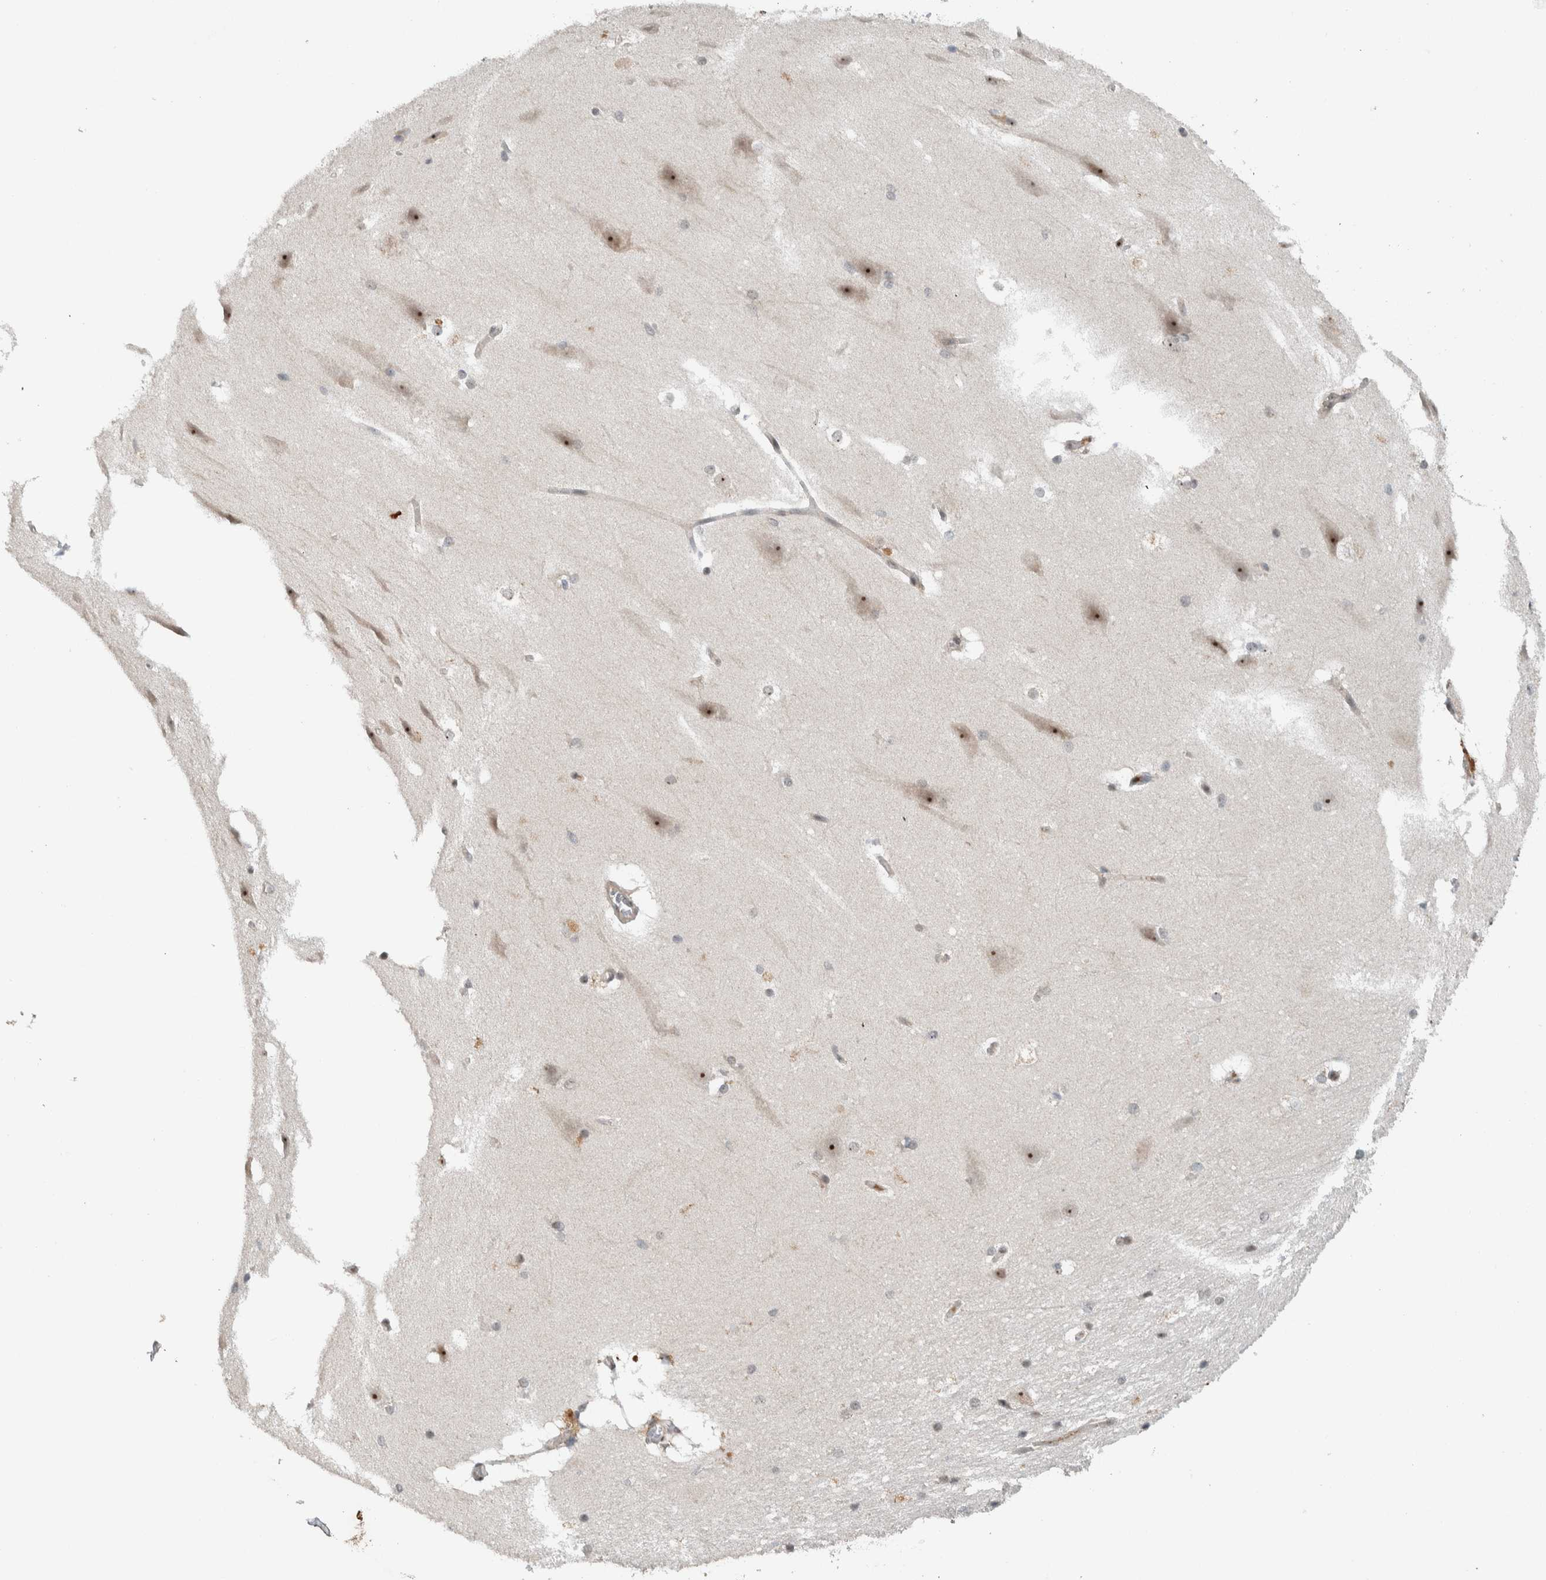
{"staining": {"intensity": "negative", "quantity": "none", "location": "none"}, "tissue": "hippocampus", "cell_type": "Glial cells", "image_type": "normal", "snomed": [{"axis": "morphology", "description": "Normal tissue, NOS"}, {"axis": "topography", "description": "Hippocampus"}], "caption": "Human hippocampus stained for a protein using immunohistochemistry (IHC) displays no staining in glial cells.", "gene": "ZFP91", "patient": {"sex": "female", "age": 19}}